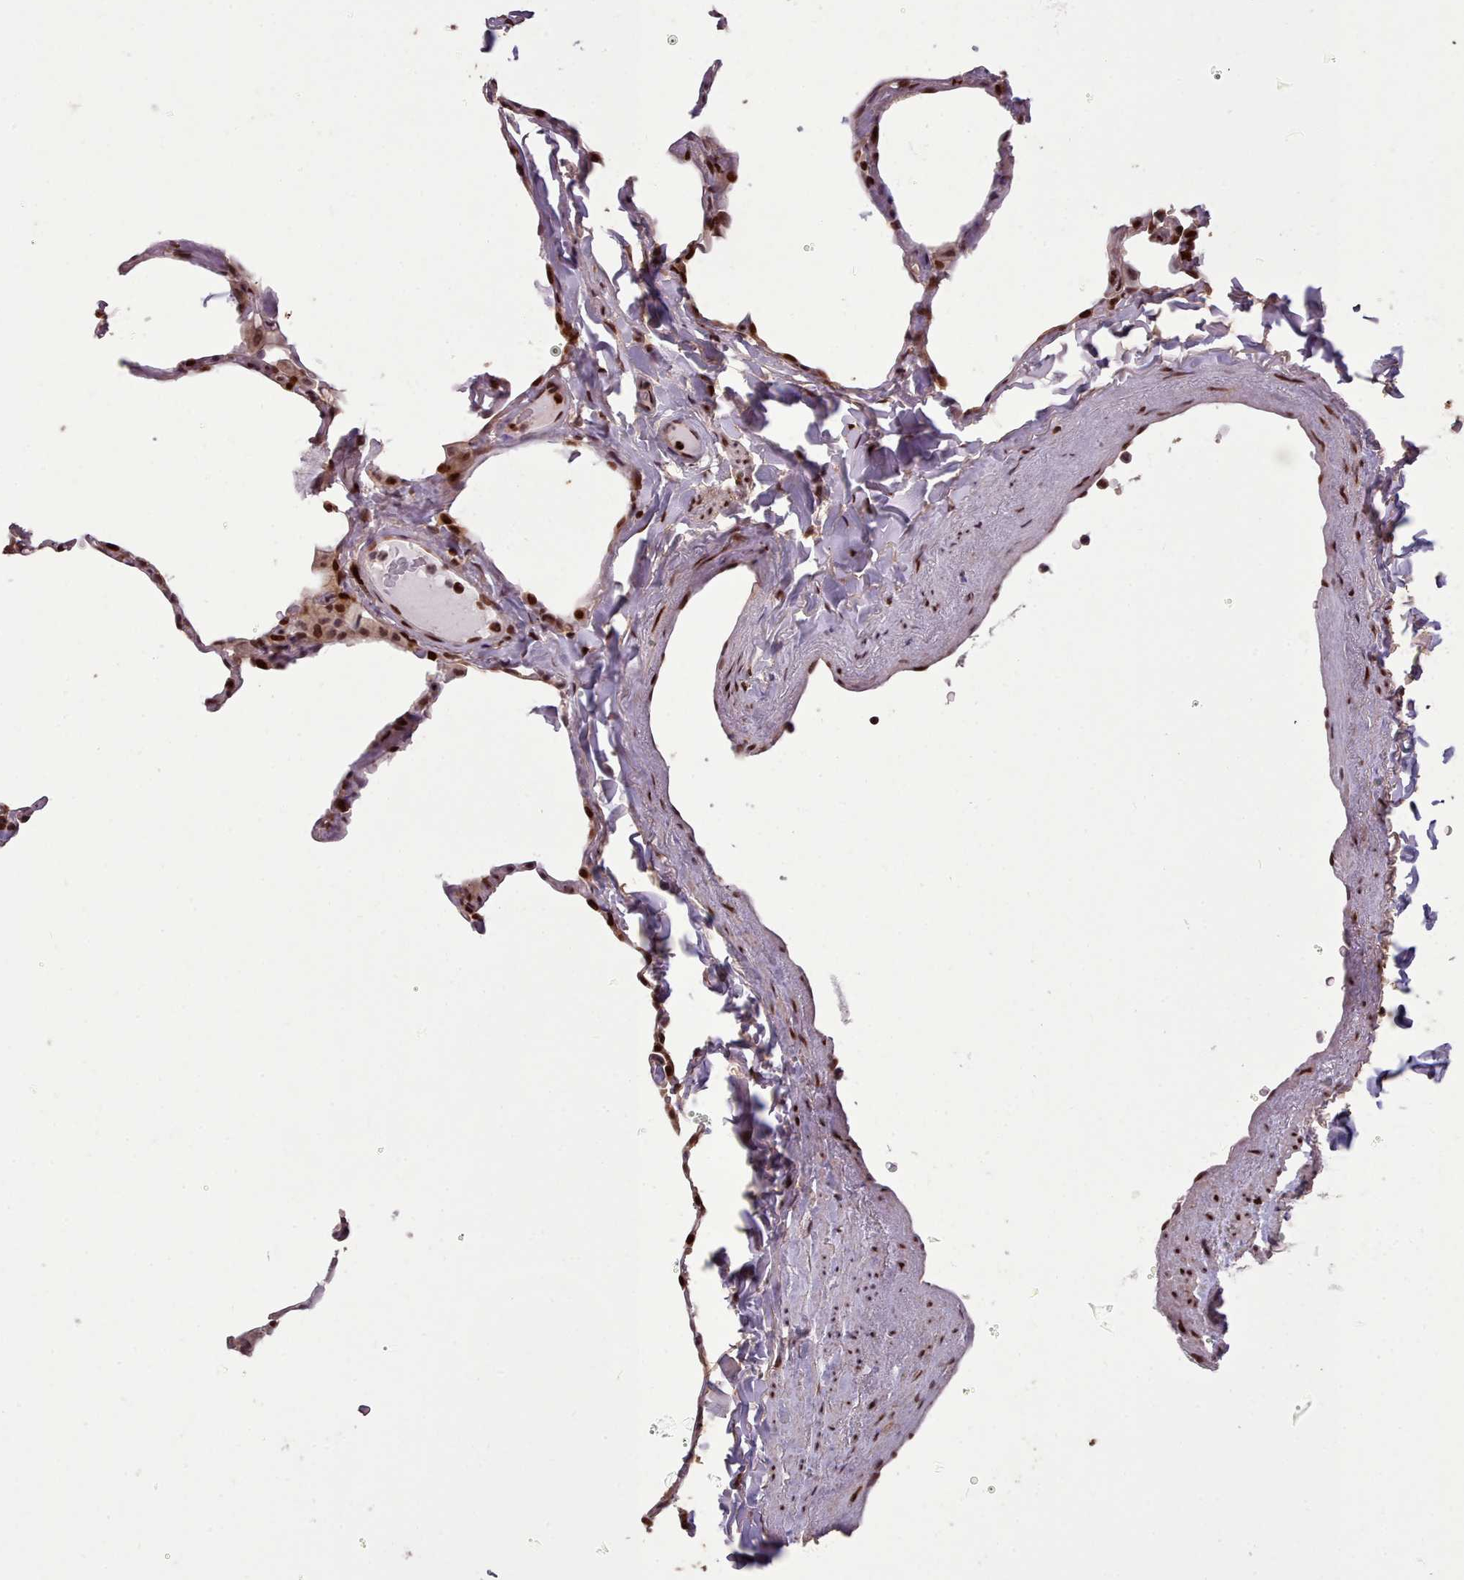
{"staining": {"intensity": "moderate", "quantity": ">75%", "location": "nuclear"}, "tissue": "lung", "cell_type": "Alveolar cells", "image_type": "normal", "snomed": [{"axis": "morphology", "description": "Normal tissue, NOS"}, {"axis": "topography", "description": "Lung"}], "caption": "Protein staining displays moderate nuclear staining in approximately >75% of alveolar cells in benign lung.", "gene": "ENSA", "patient": {"sex": "male", "age": 65}}